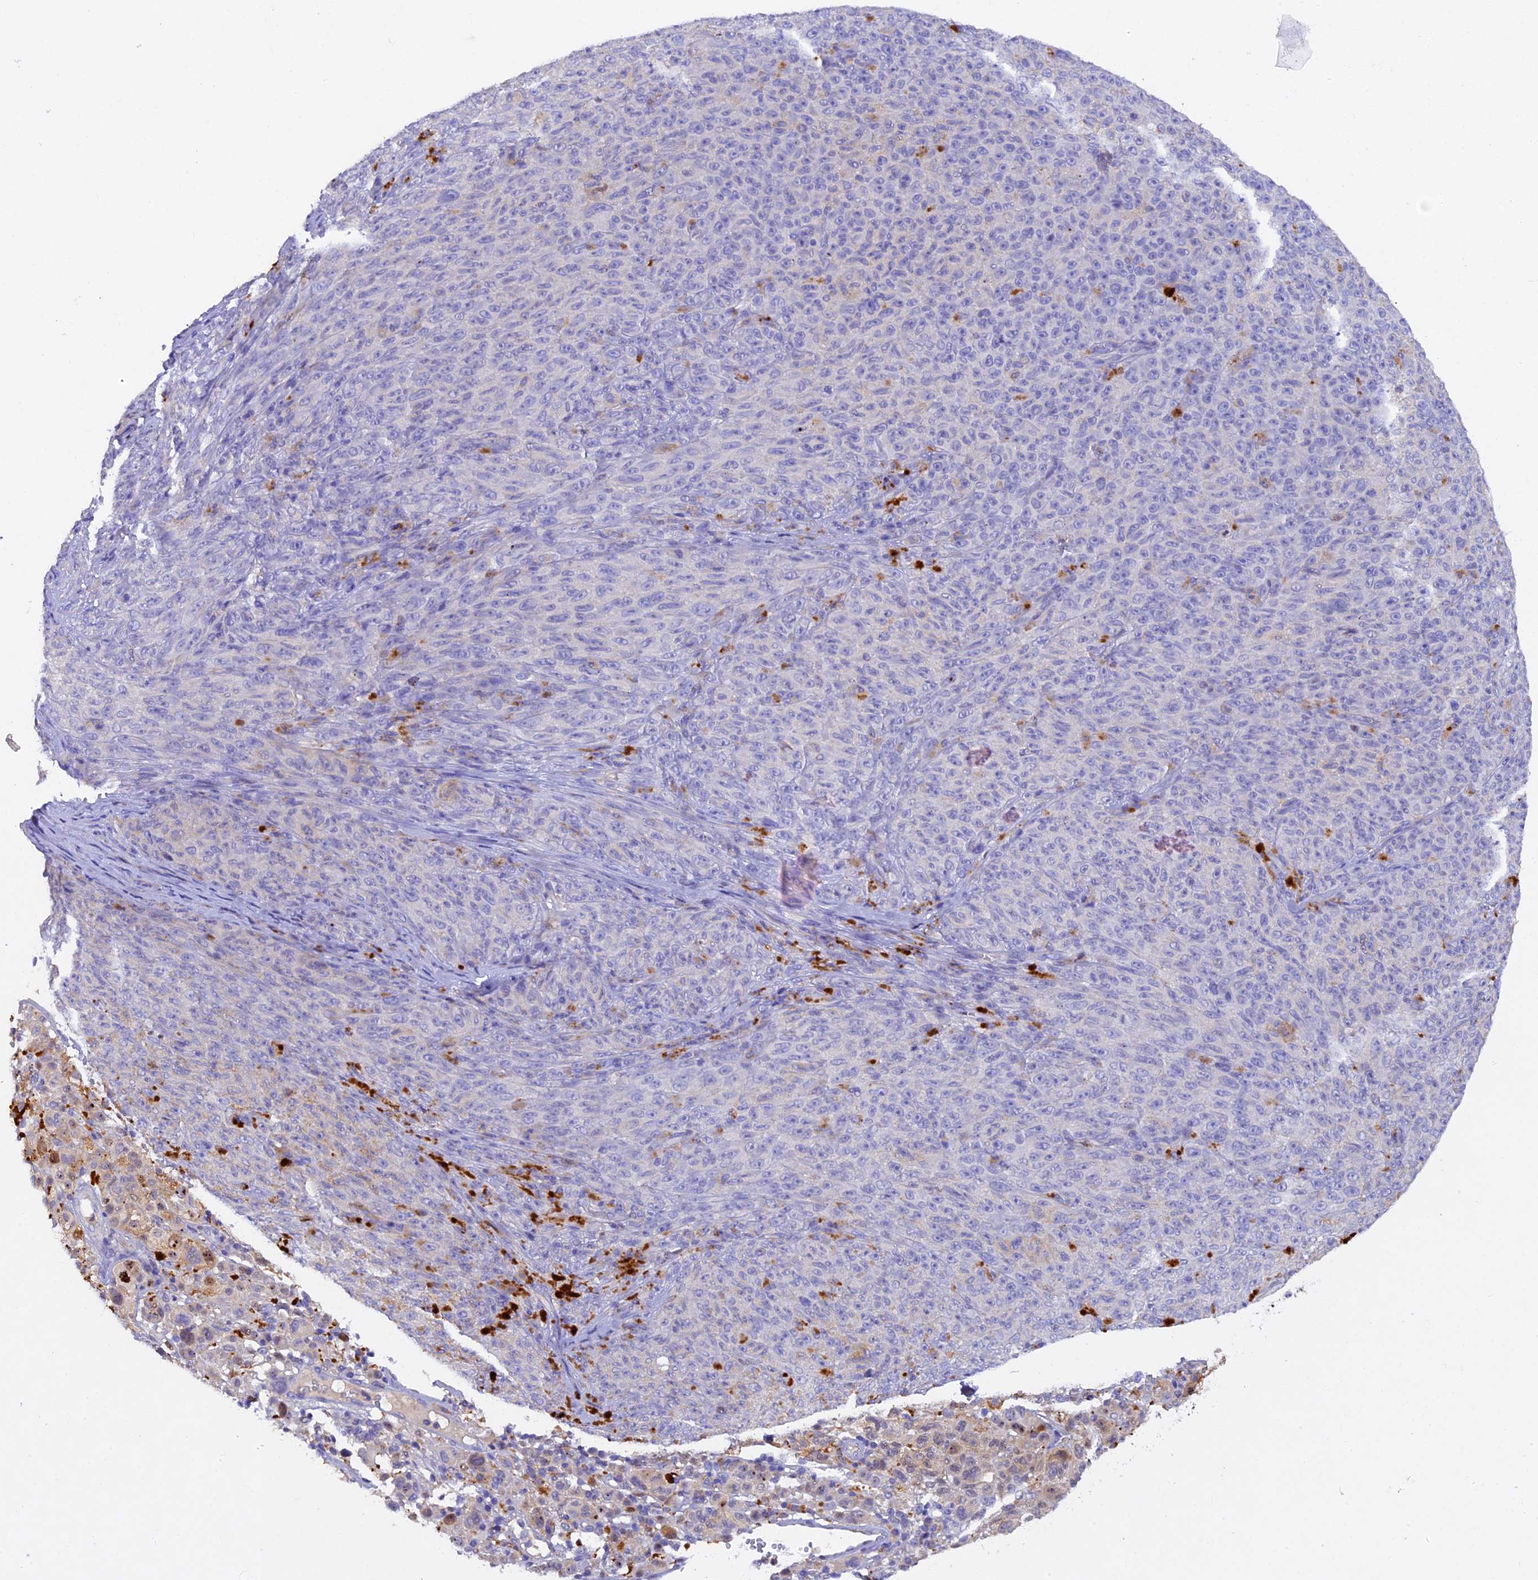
{"staining": {"intensity": "weak", "quantity": "<25%", "location": "cytoplasmic/membranous"}, "tissue": "melanoma", "cell_type": "Tumor cells", "image_type": "cancer", "snomed": [{"axis": "morphology", "description": "Malignant melanoma, NOS"}, {"axis": "topography", "description": "Skin"}], "caption": "A histopathology image of melanoma stained for a protein displays no brown staining in tumor cells. Brightfield microscopy of immunohistochemistry stained with DAB (3,3'-diaminobenzidine) (brown) and hematoxylin (blue), captured at high magnification.", "gene": "TGDS", "patient": {"sex": "female", "age": 82}}